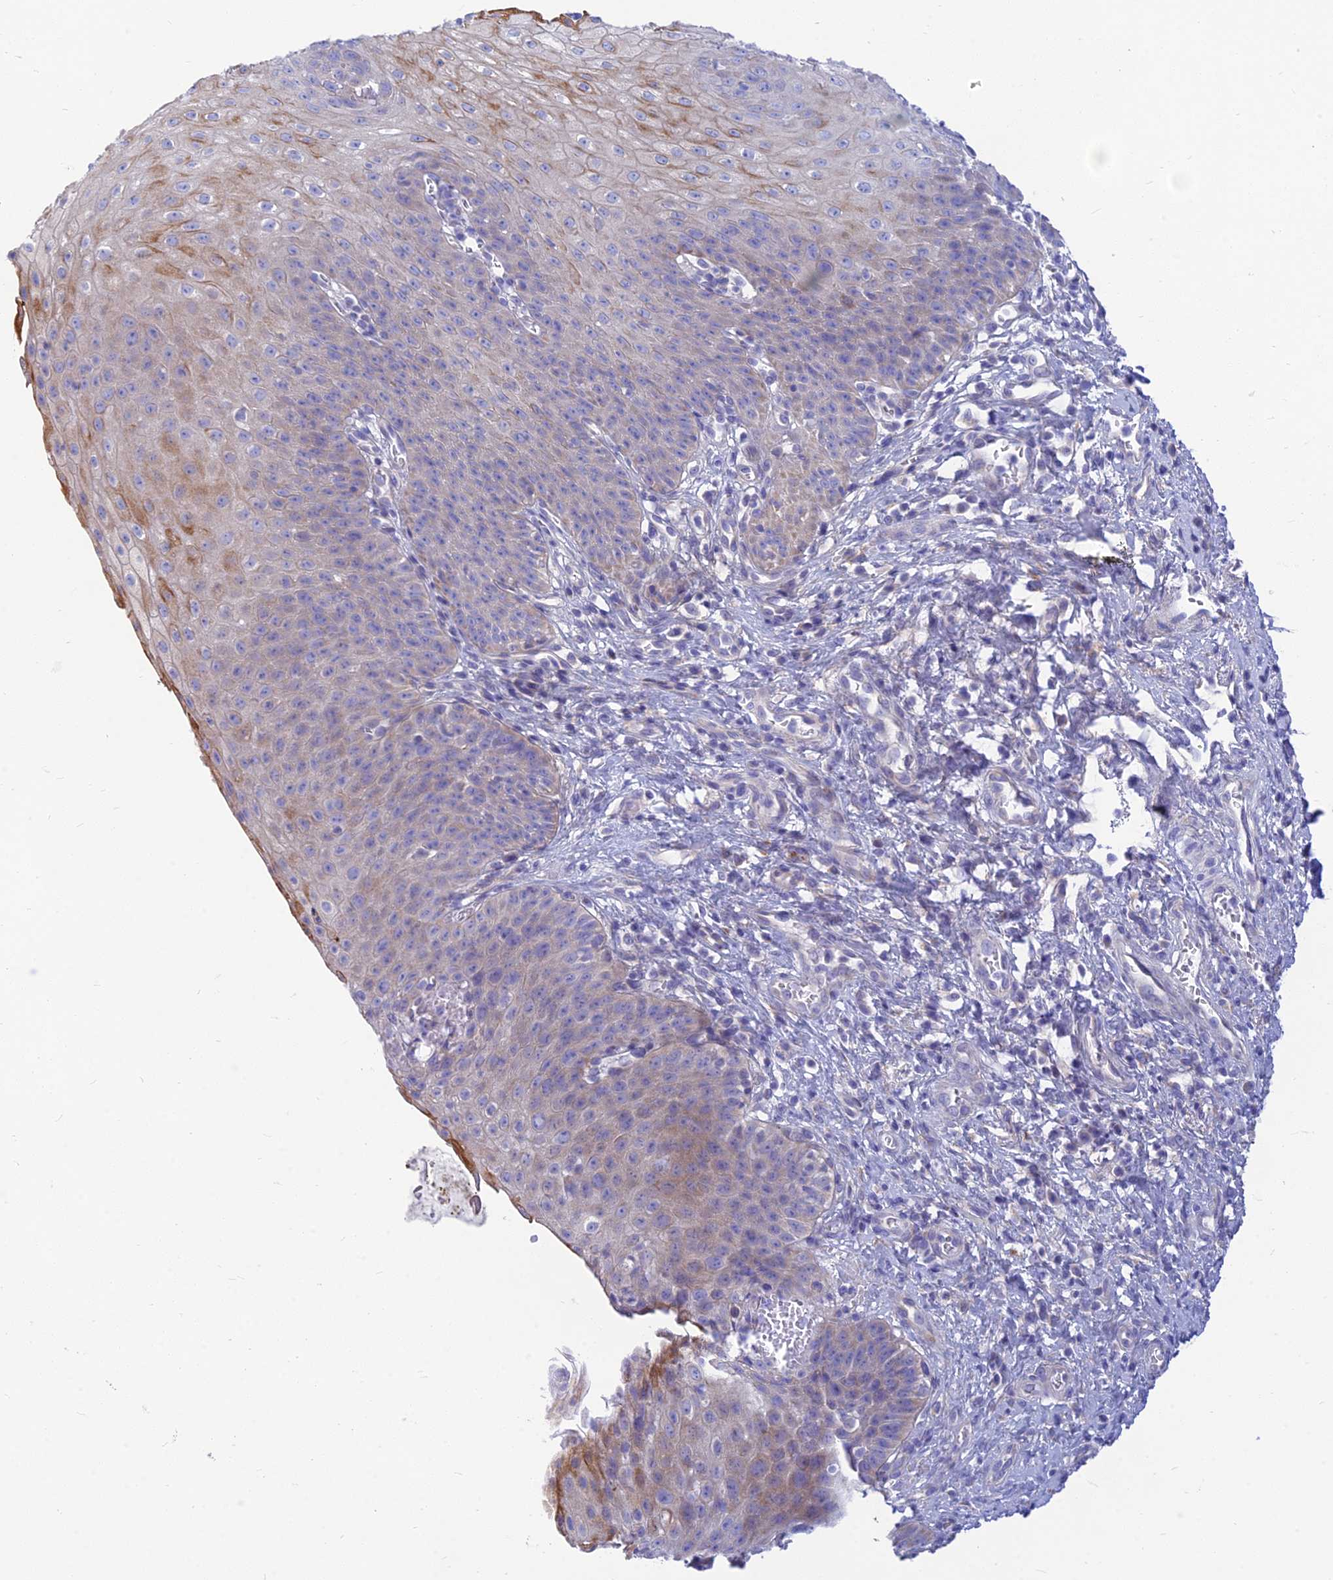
{"staining": {"intensity": "moderate", "quantity": "25%-75%", "location": "cytoplasmic/membranous"}, "tissue": "esophagus", "cell_type": "Squamous epithelial cells", "image_type": "normal", "snomed": [{"axis": "morphology", "description": "Normal tissue, NOS"}, {"axis": "topography", "description": "Esophagus"}], "caption": "A high-resolution photomicrograph shows immunohistochemistry staining of benign esophagus, which demonstrates moderate cytoplasmic/membranous expression in about 25%-75% of squamous epithelial cells. (Stains: DAB (3,3'-diaminobenzidine) in brown, nuclei in blue, Microscopy: brightfield microscopy at high magnification).", "gene": "TMEM30B", "patient": {"sex": "male", "age": 71}}